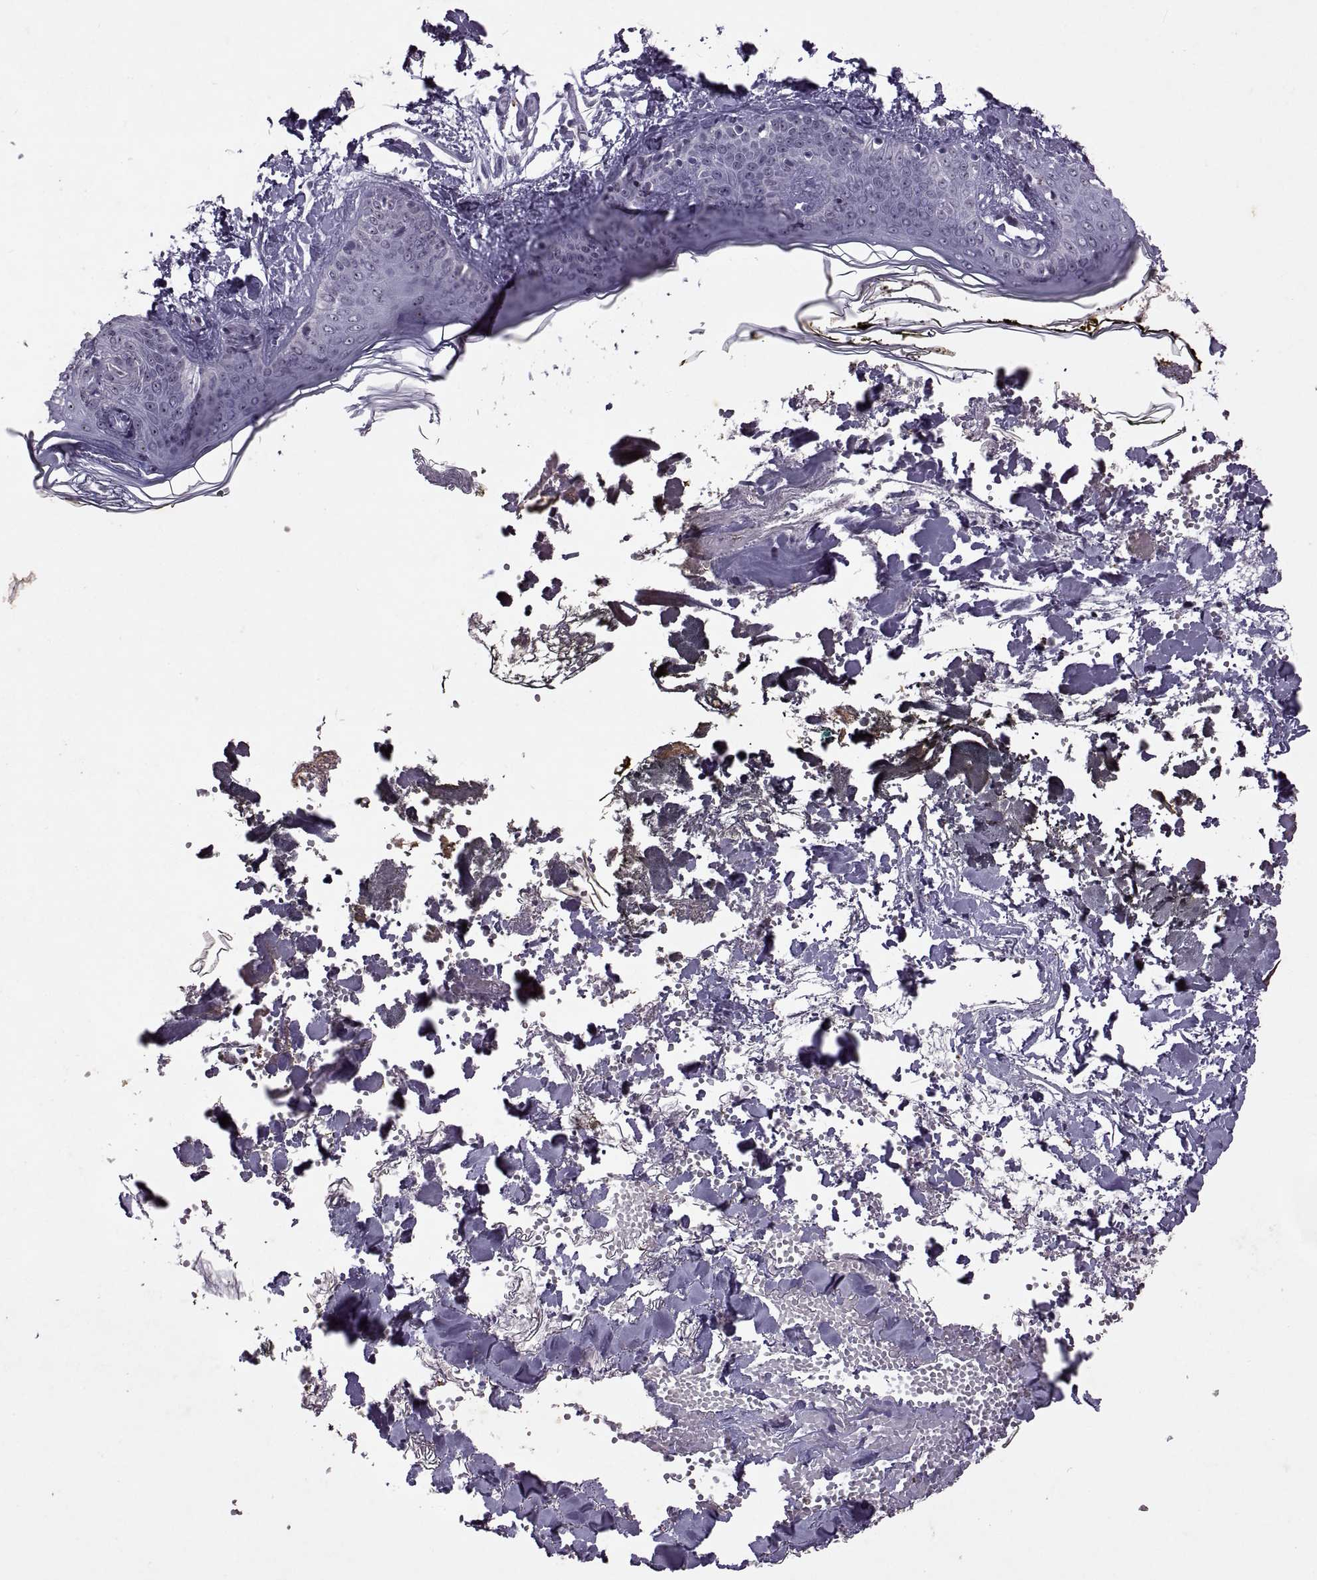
{"staining": {"intensity": "negative", "quantity": "none", "location": "none"}, "tissue": "skin", "cell_type": "Fibroblasts", "image_type": "normal", "snomed": [{"axis": "morphology", "description": "Normal tissue, NOS"}, {"axis": "topography", "description": "Skin"}], "caption": "This is a micrograph of immunohistochemistry (IHC) staining of normal skin, which shows no staining in fibroblasts. (Brightfield microscopy of DAB immunohistochemistry (IHC) at high magnification).", "gene": "SINHCAF", "patient": {"sex": "female", "age": 34}}